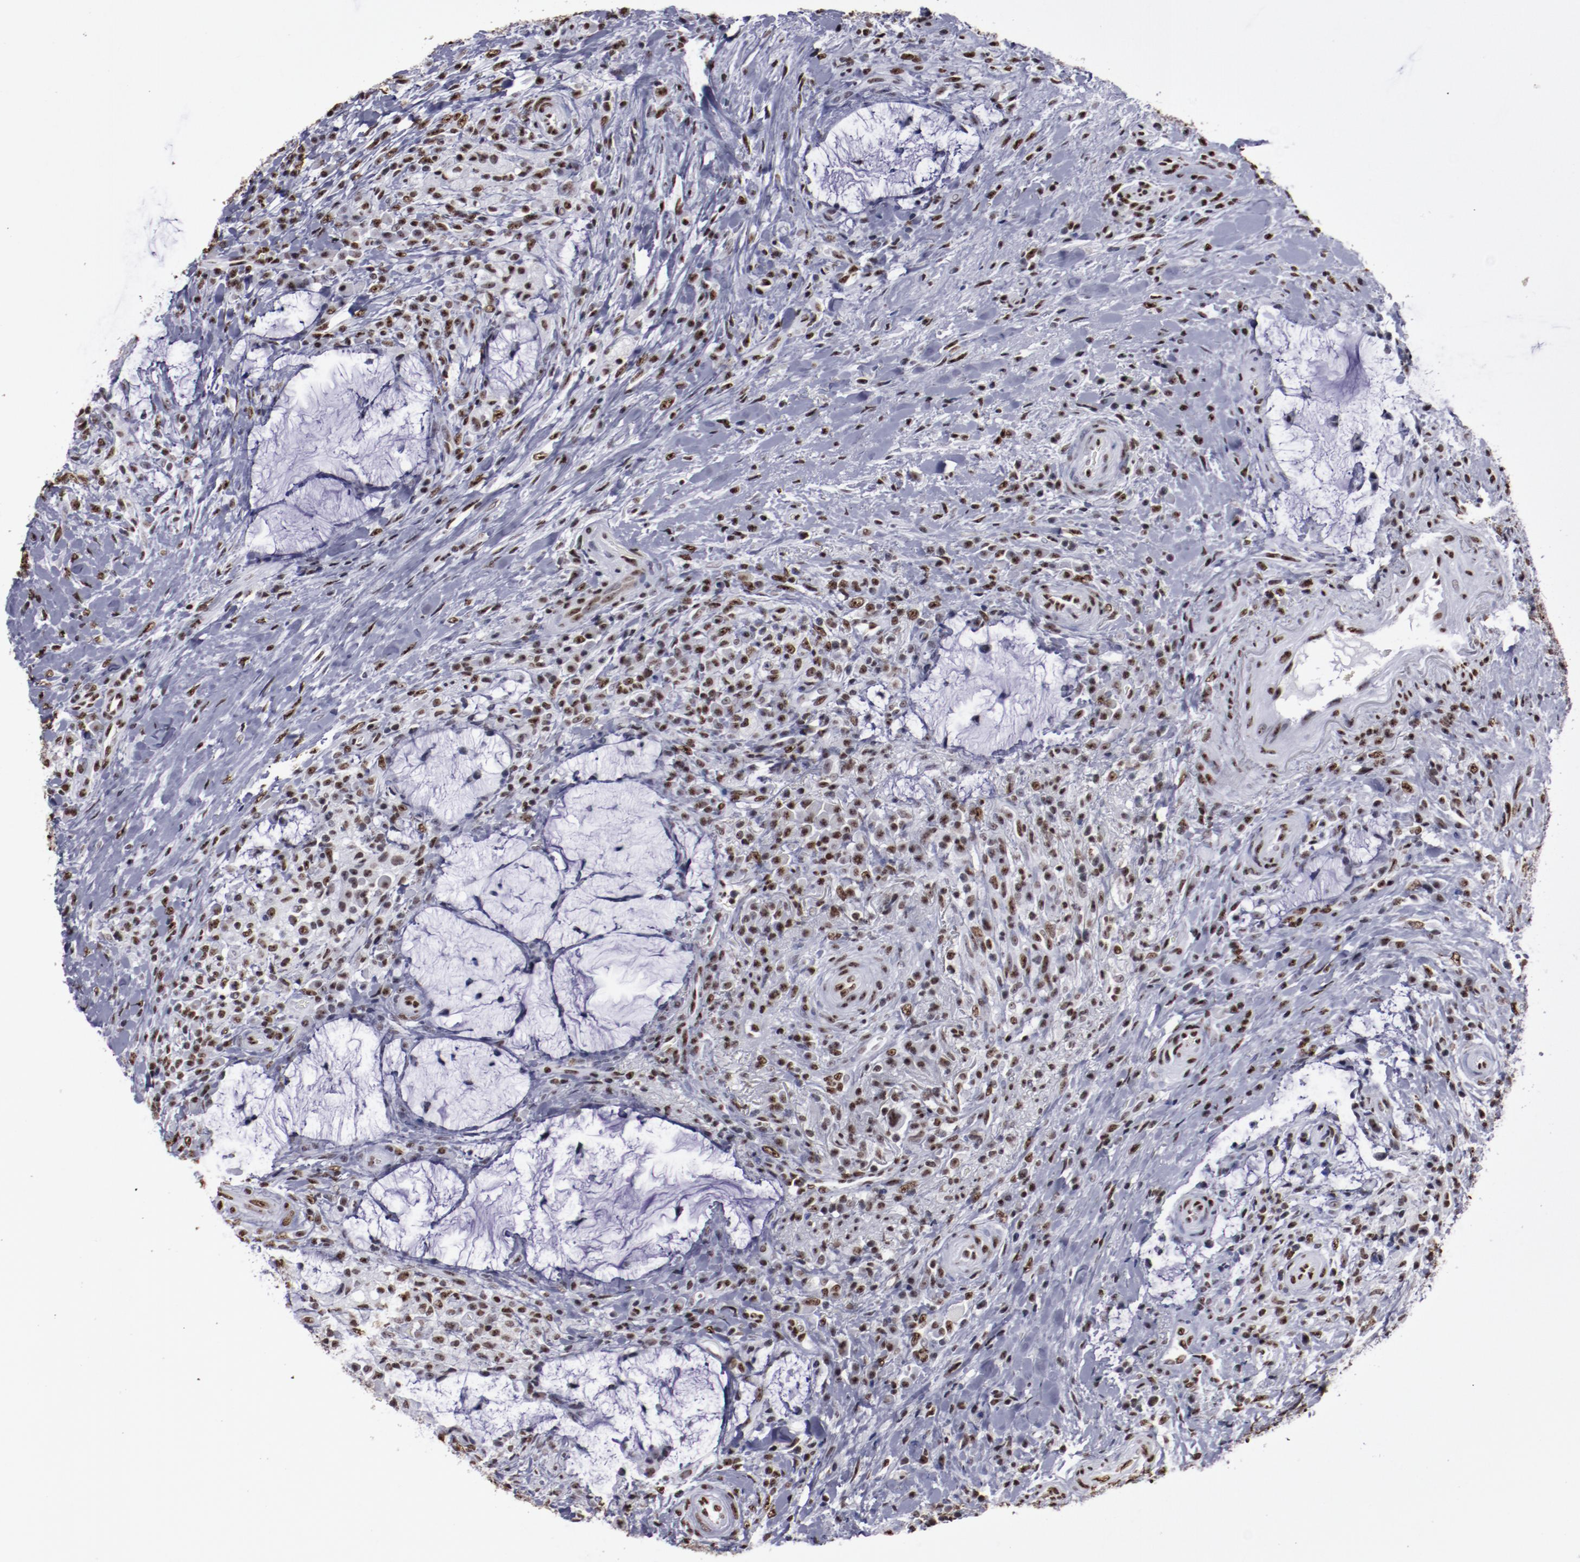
{"staining": {"intensity": "strong", "quantity": ">75%", "location": "nuclear"}, "tissue": "colorectal cancer", "cell_type": "Tumor cells", "image_type": "cancer", "snomed": [{"axis": "morphology", "description": "Adenocarcinoma, NOS"}, {"axis": "topography", "description": "Rectum"}], "caption": "Colorectal cancer stained with a brown dye demonstrates strong nuclear positive expression in approximately >75% of tumor cells.", "gene": "HNRNPA2B1", "patient": {"sex": "female", "age": 71}}